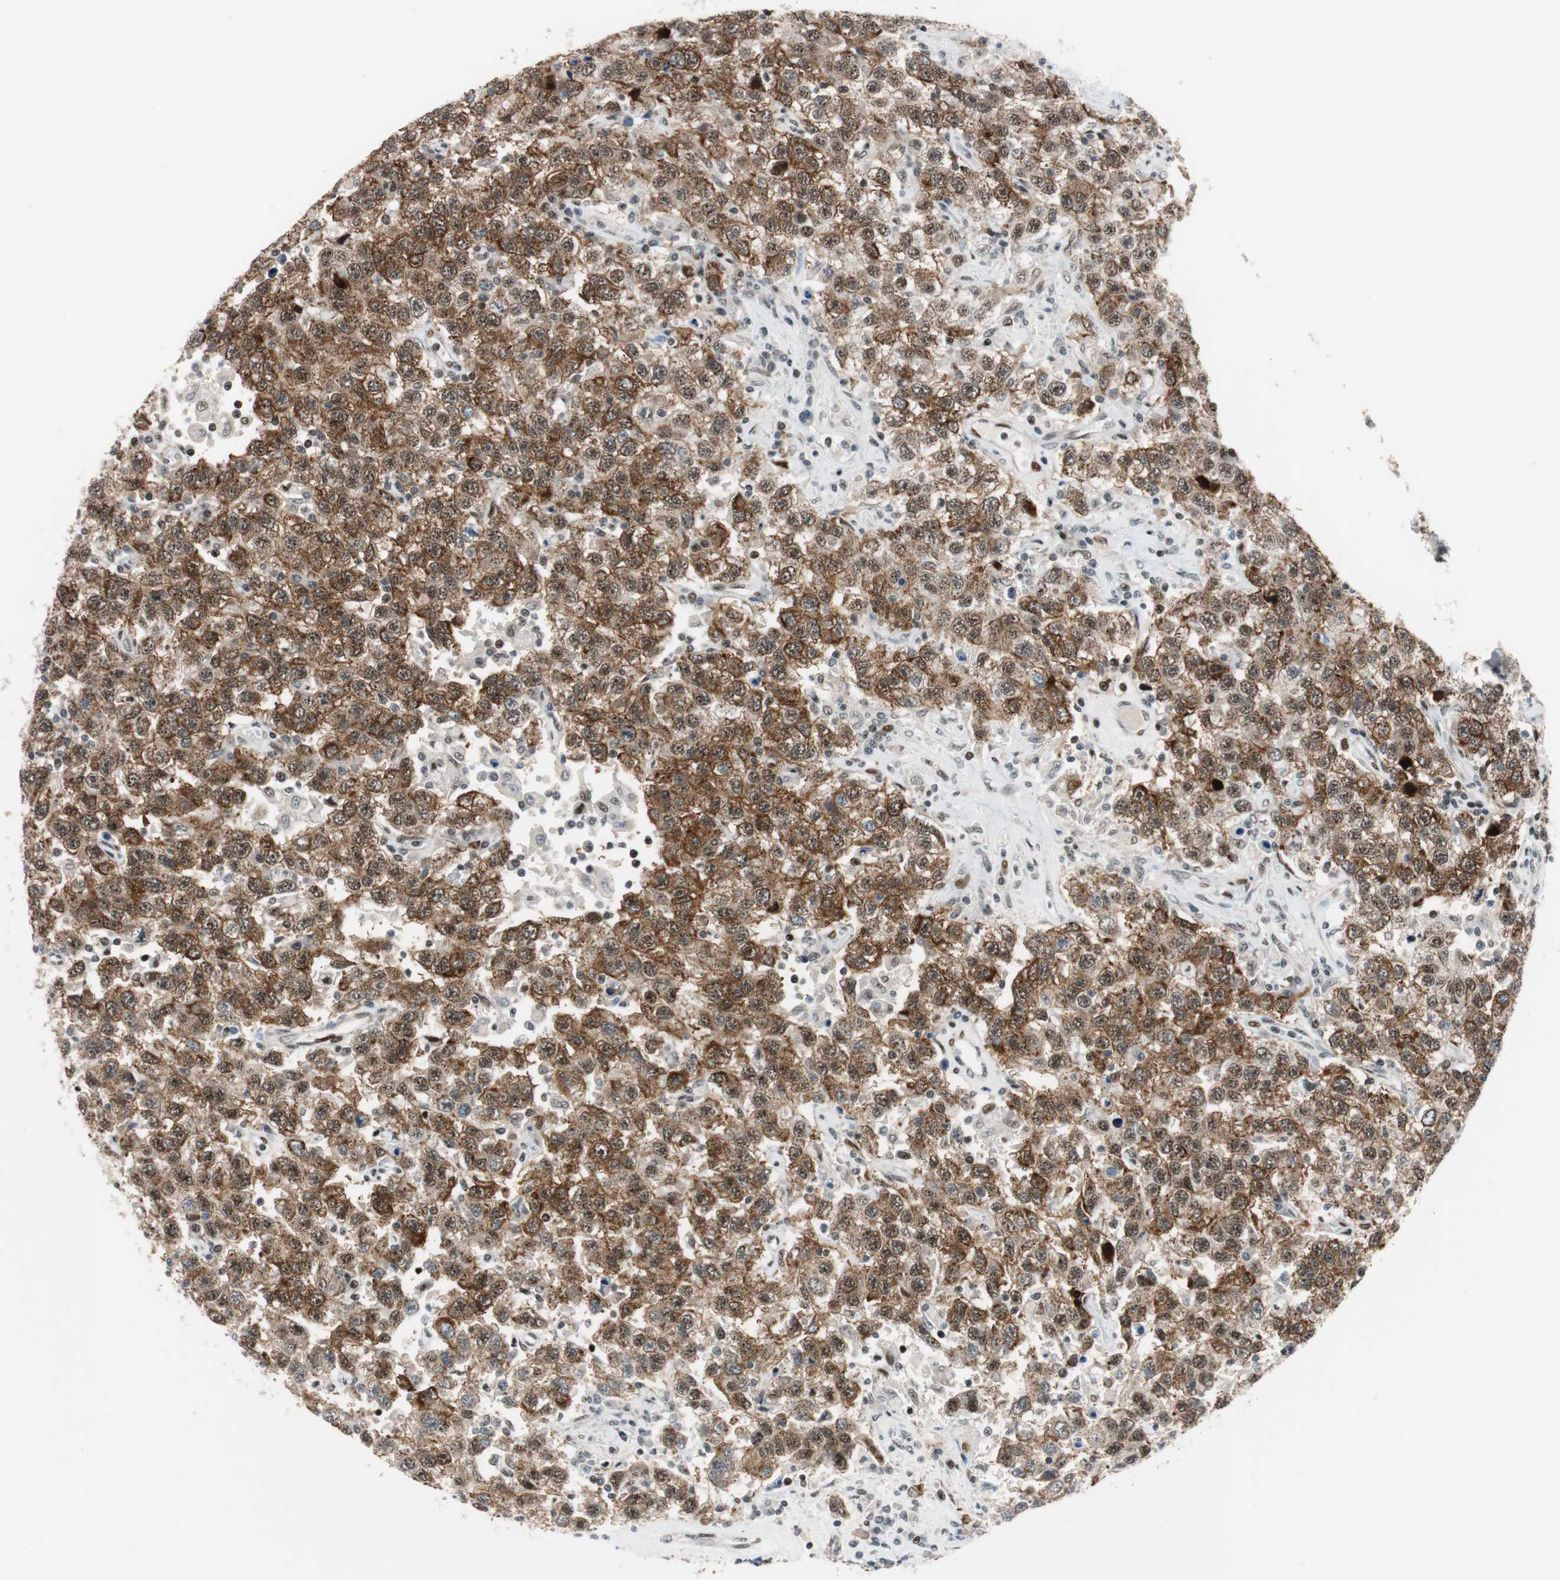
{"staining": {"intensity": "strong", "quantity": ">75%", "location": "cytoplasmic/membranous"}, "tissue": "testis cancer", "cell_type": "Tumor cells", "image_type": "cancer", "snomed": [{"axis": "morphology", "description": "Seminoma, NOS"}, {"axis": "topography", "description": "Testis"}], "caption": "The photomicrograph reveals immunohistochemical staining of testis seminoma. There is strong cytoplasmic/membranous expression is seen in about >75% of tumor cells. The staining was performed using DAB to visualize the protein expression in brown, while the nuclei were stained in blue with hematoxylin (Magnification: 20x).", "gene": "FBXO44", "patient": {"sex": "male", "age": 41}}